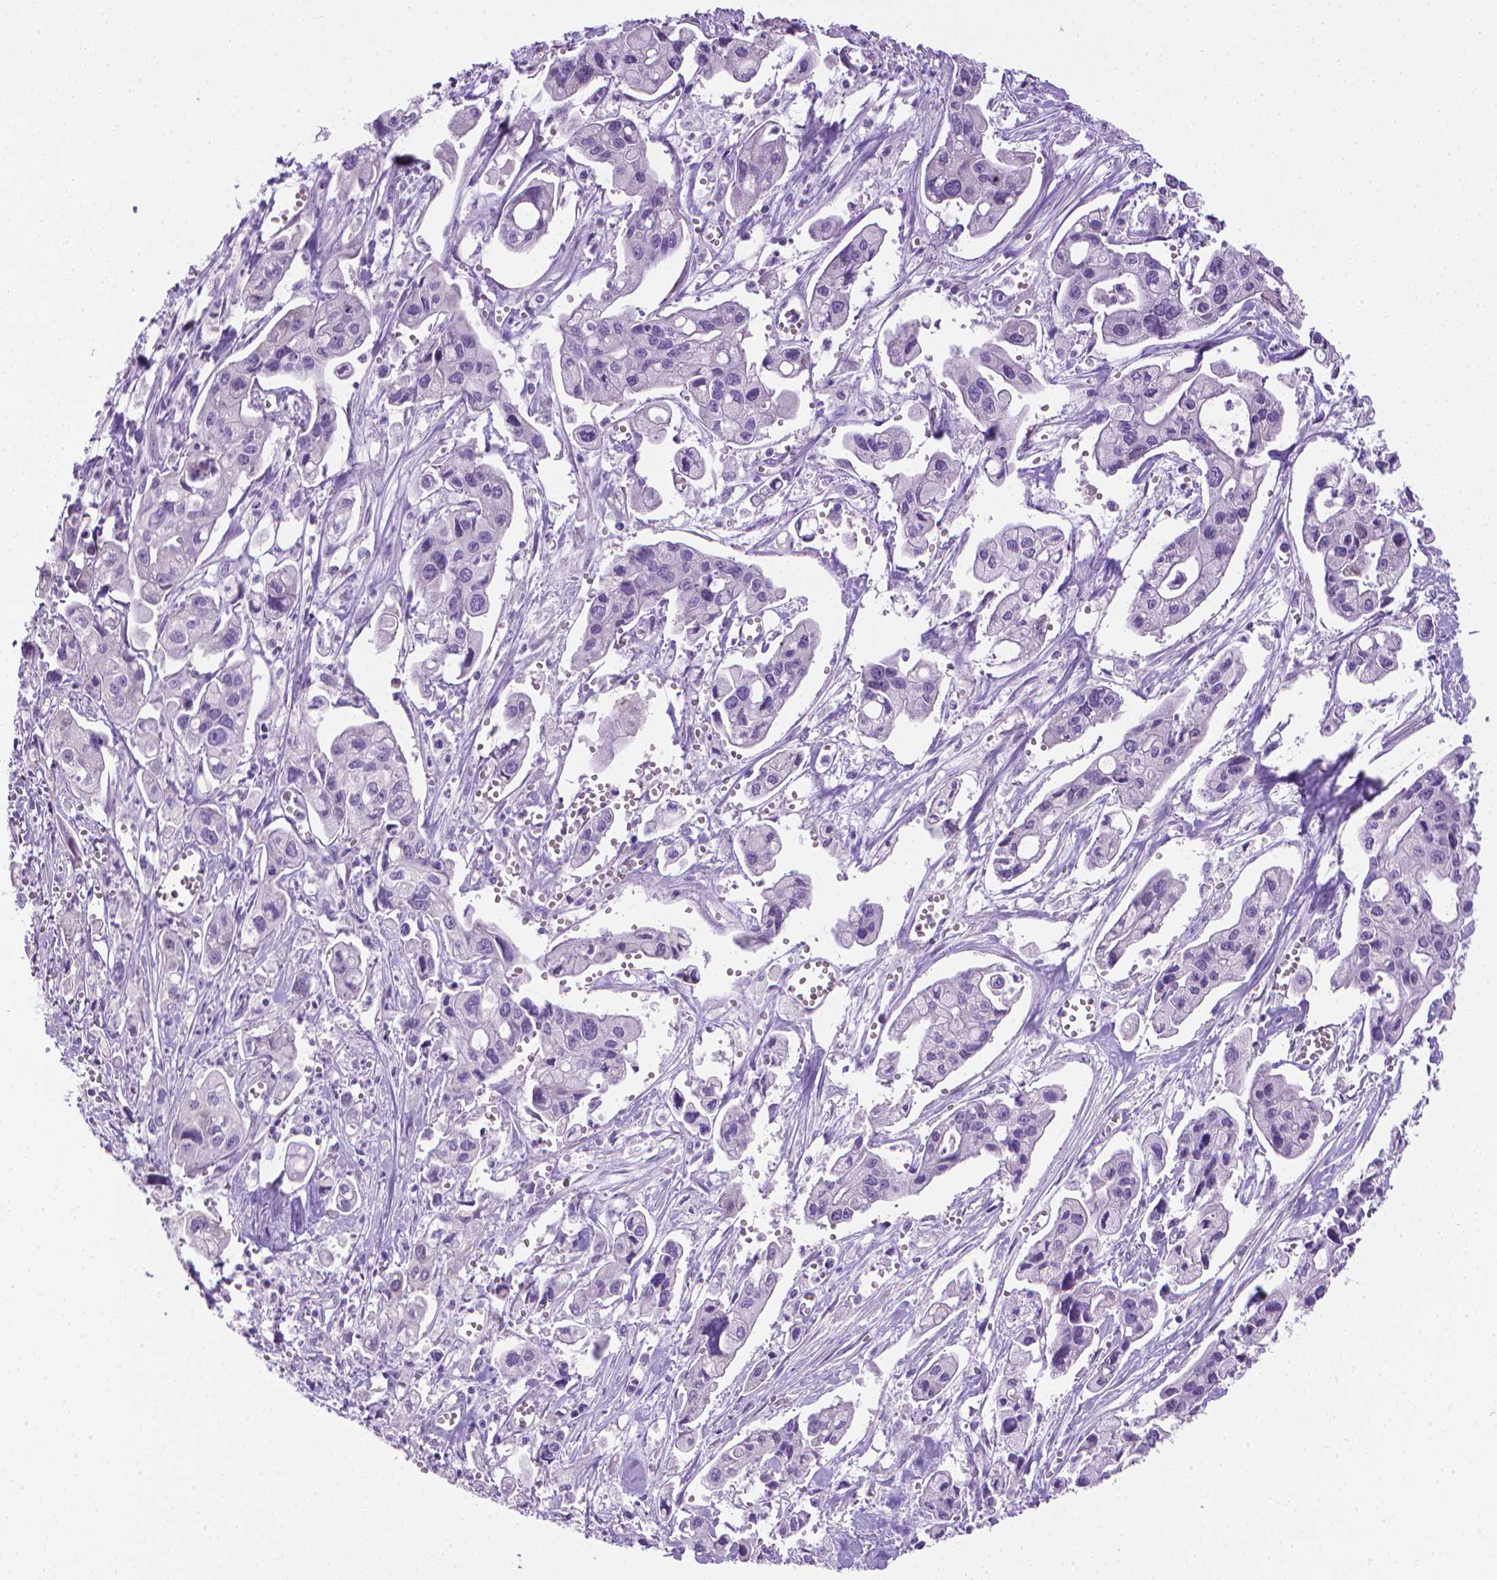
{"staining": {"intensity": "negative", "quantity": "none", "location": "none"}, "tissue": "pancreatic cancer", "cell_type": "Tumor cells", "image_type": "cancer", "snomed": [{"axis": "morphology", "description": "Adenocarcinoma, NOS"}, {"axis": "topography", "description": "Pancreas"}], "caption": "Immunohistochemical staining of pancreatic cancer demonstrates no significant staining in tumor cells.", "gene": "PNMA2", "patient": {"sex": "male", "age": 70}}